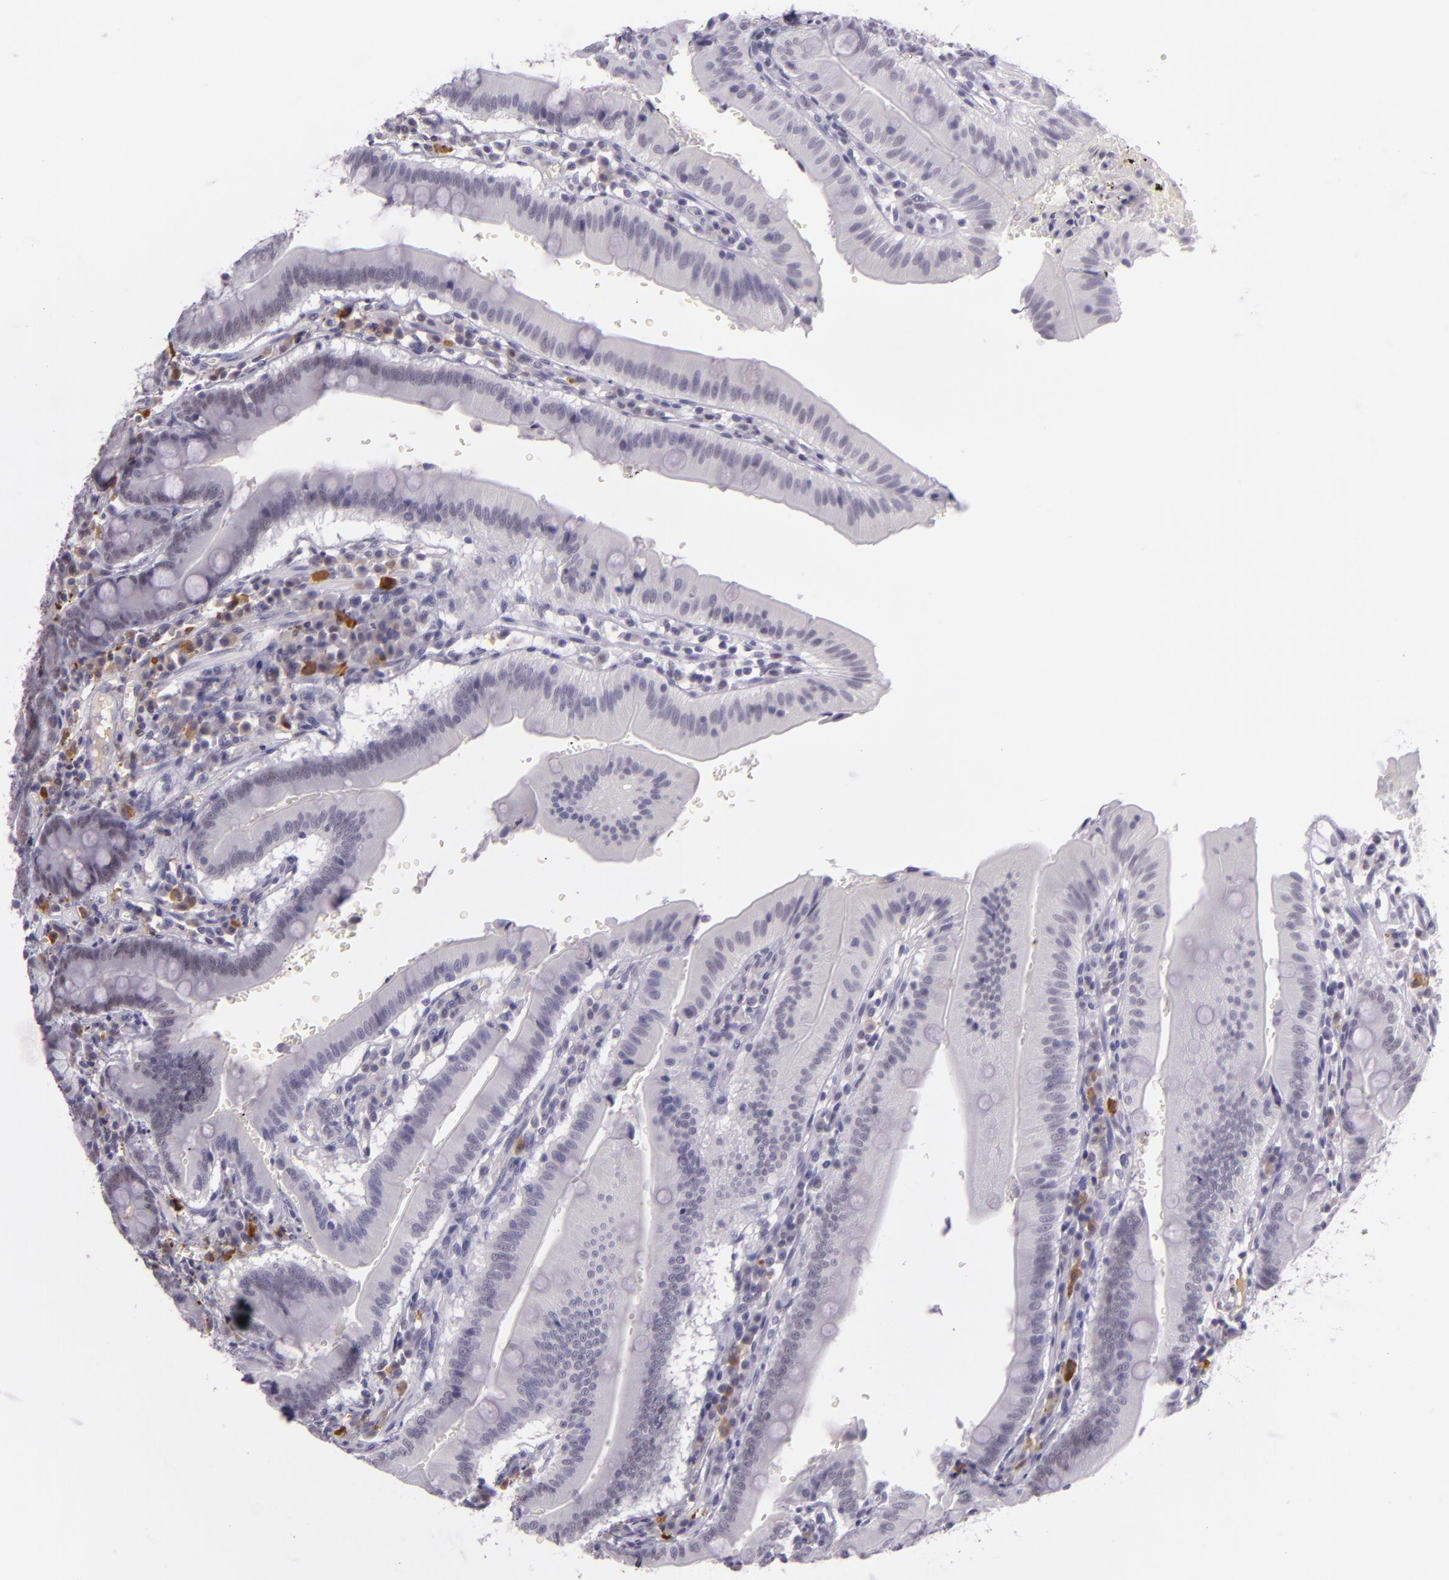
{"staining": {"intensity": "weak", "quantity": "<25%", "location": "nuclear"}, "tissue": "small intestine", "cell_type": "Glandular cells", "image_type": "normal", "snomed": [{"axis": "morphology", "description": "Normal tissue, NOS"}, {"axis": "topography", "description": "Small intestine"}], "caption": "IHC of normal human small intestine displays no staining in glandular cells.", "gene": "CHEK2", "patient": {"sex": "male", "age": 71}}